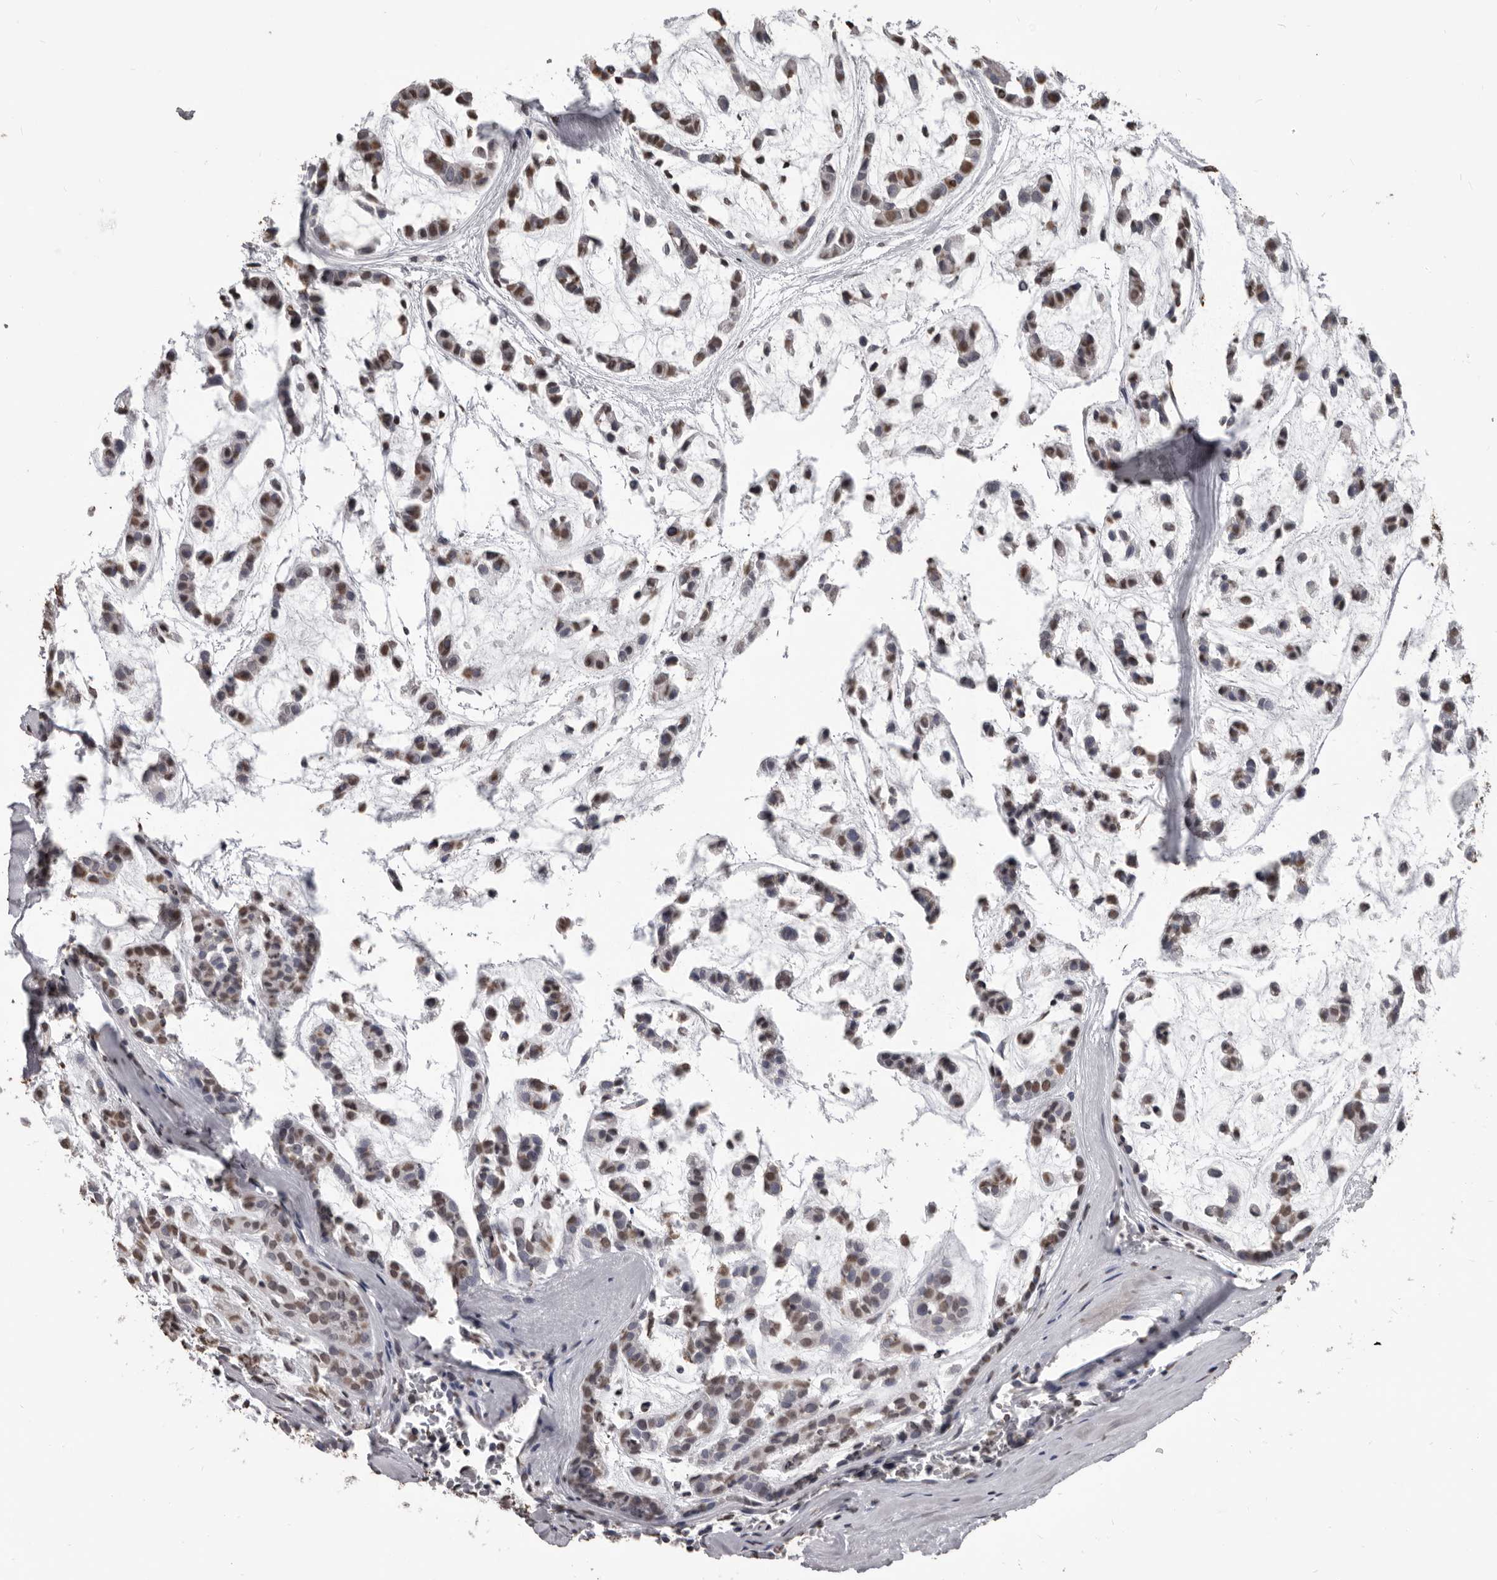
{"staining": {"intensity": "moderate", "quantity": ">75%", "location": "nuclear"}, "tissue": "head and neck cancer", "cell_type": "Tumor cells", "image_type": "cancer", "snomed": [{"axis": "morphology", "description": "Adenocarcinoma, NOS"}, {"axis": "morphology", "description": "Adenoma, NOS"}, {"axis": "topography", "description": "Head-Neck"}], "caption": "The image shows immunohistochemical staining of head and neck cancer. There is moderate nuclear expression is present in approximately >75% of tumor cells.", "gene": "AHR", "patient": {"sex": "female", "age": 55}}